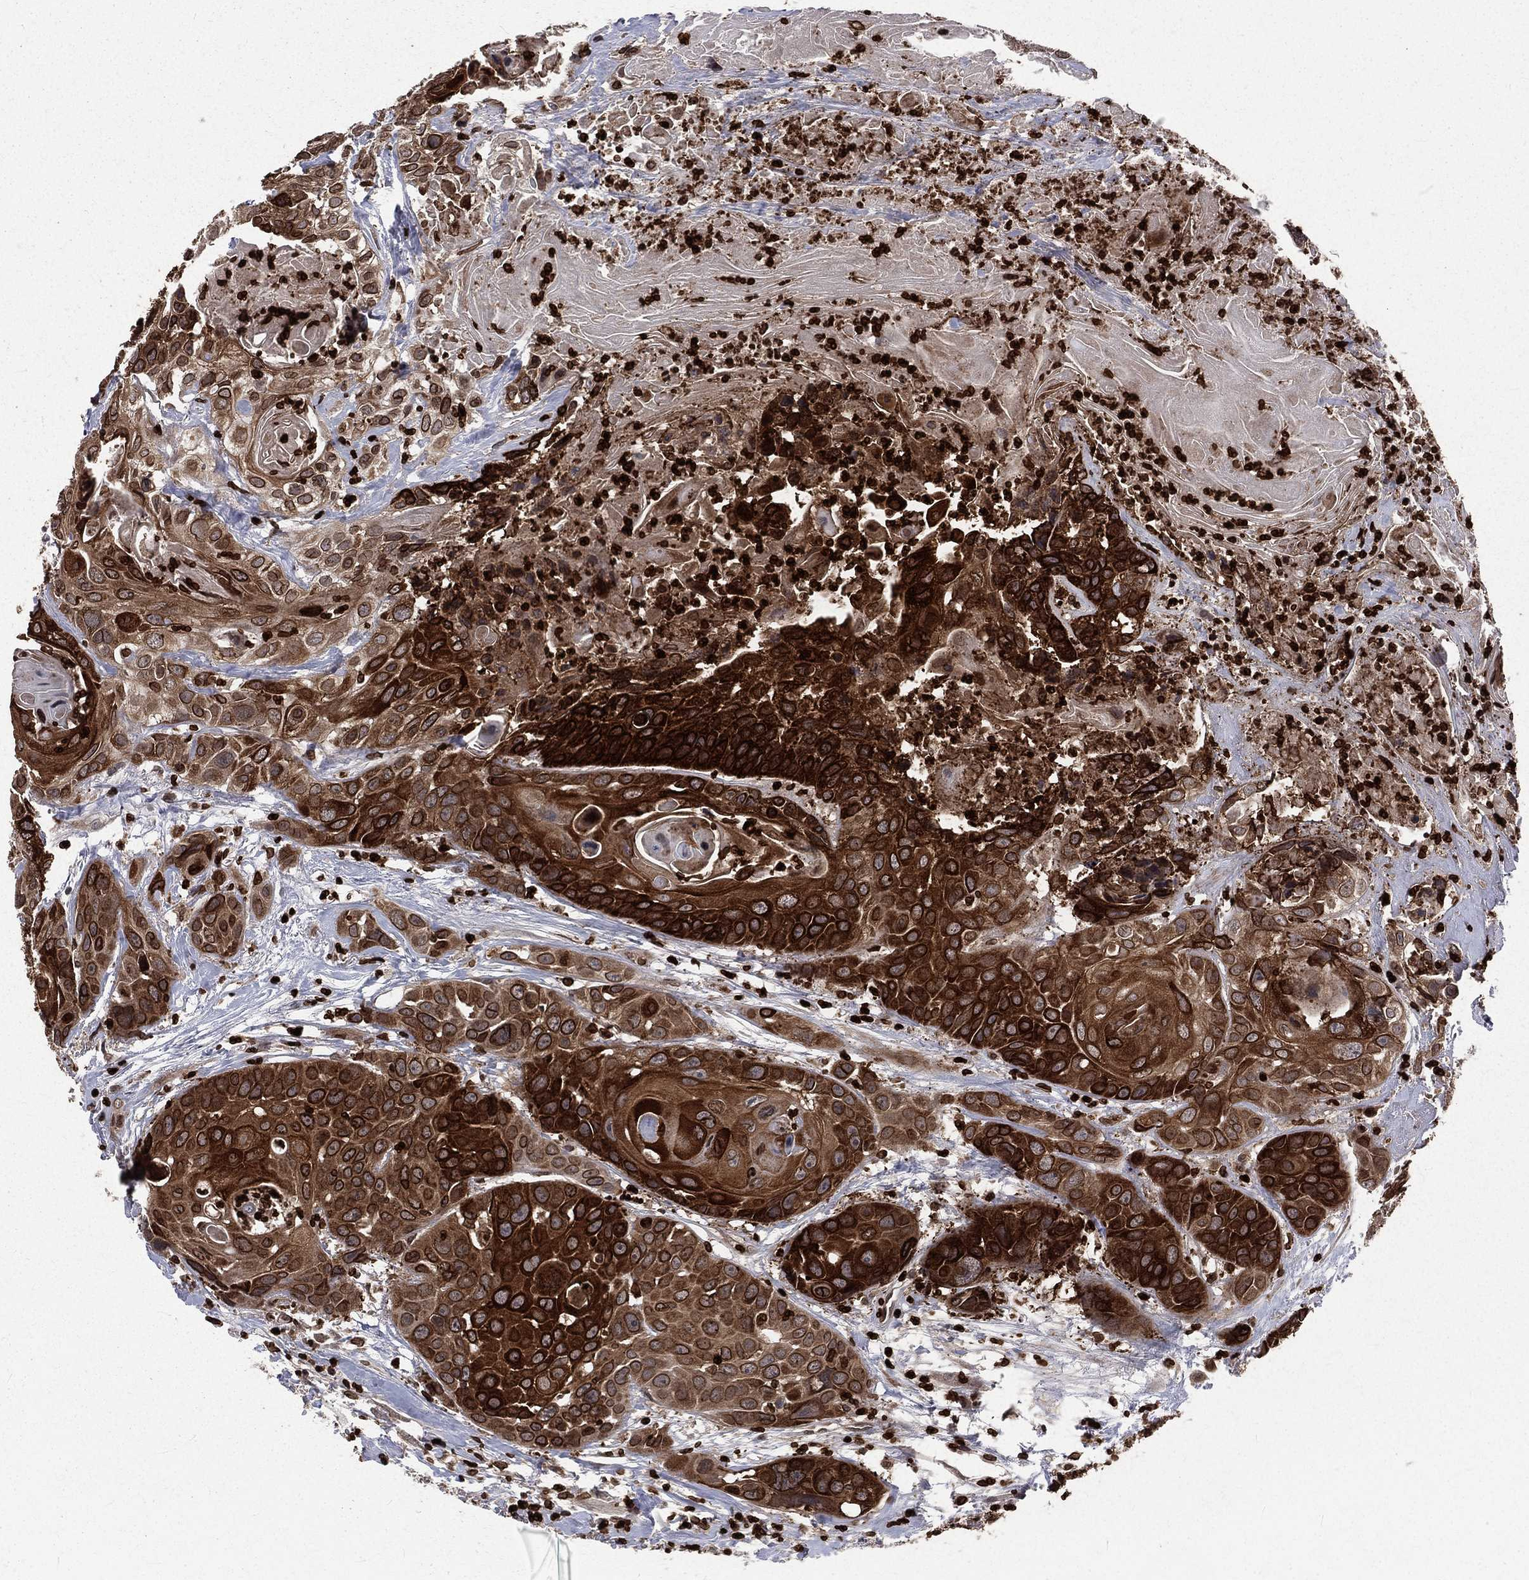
{"staining": {"intensity": "strong", "quantity": "25%-75%", "location": "cytoplasmic/membranous,nuclear"}, "tissue": "head and neck cancer", "cell_type": "Tumor cells", "image_type": "cancer", "snomed": [{"axis": "morphology", "description": "Squamous cell carcinoma, NOS"}, {"axis": "topography", "description": "Oral tissue"}, {"axis": "topography", "description": "Head-Neck"}], "caption": "Immunohistochemical staining of human squamous cell carcinoma (head and neck) reveals high levels of strong cytoplasmic/membranous and nuclear staining in approximately 25%-75% of tumor cells. (IHC, brightfield microscopy, high magnification).", "gene": "LBR", "patient": {"sex": "male", "age": 56}}